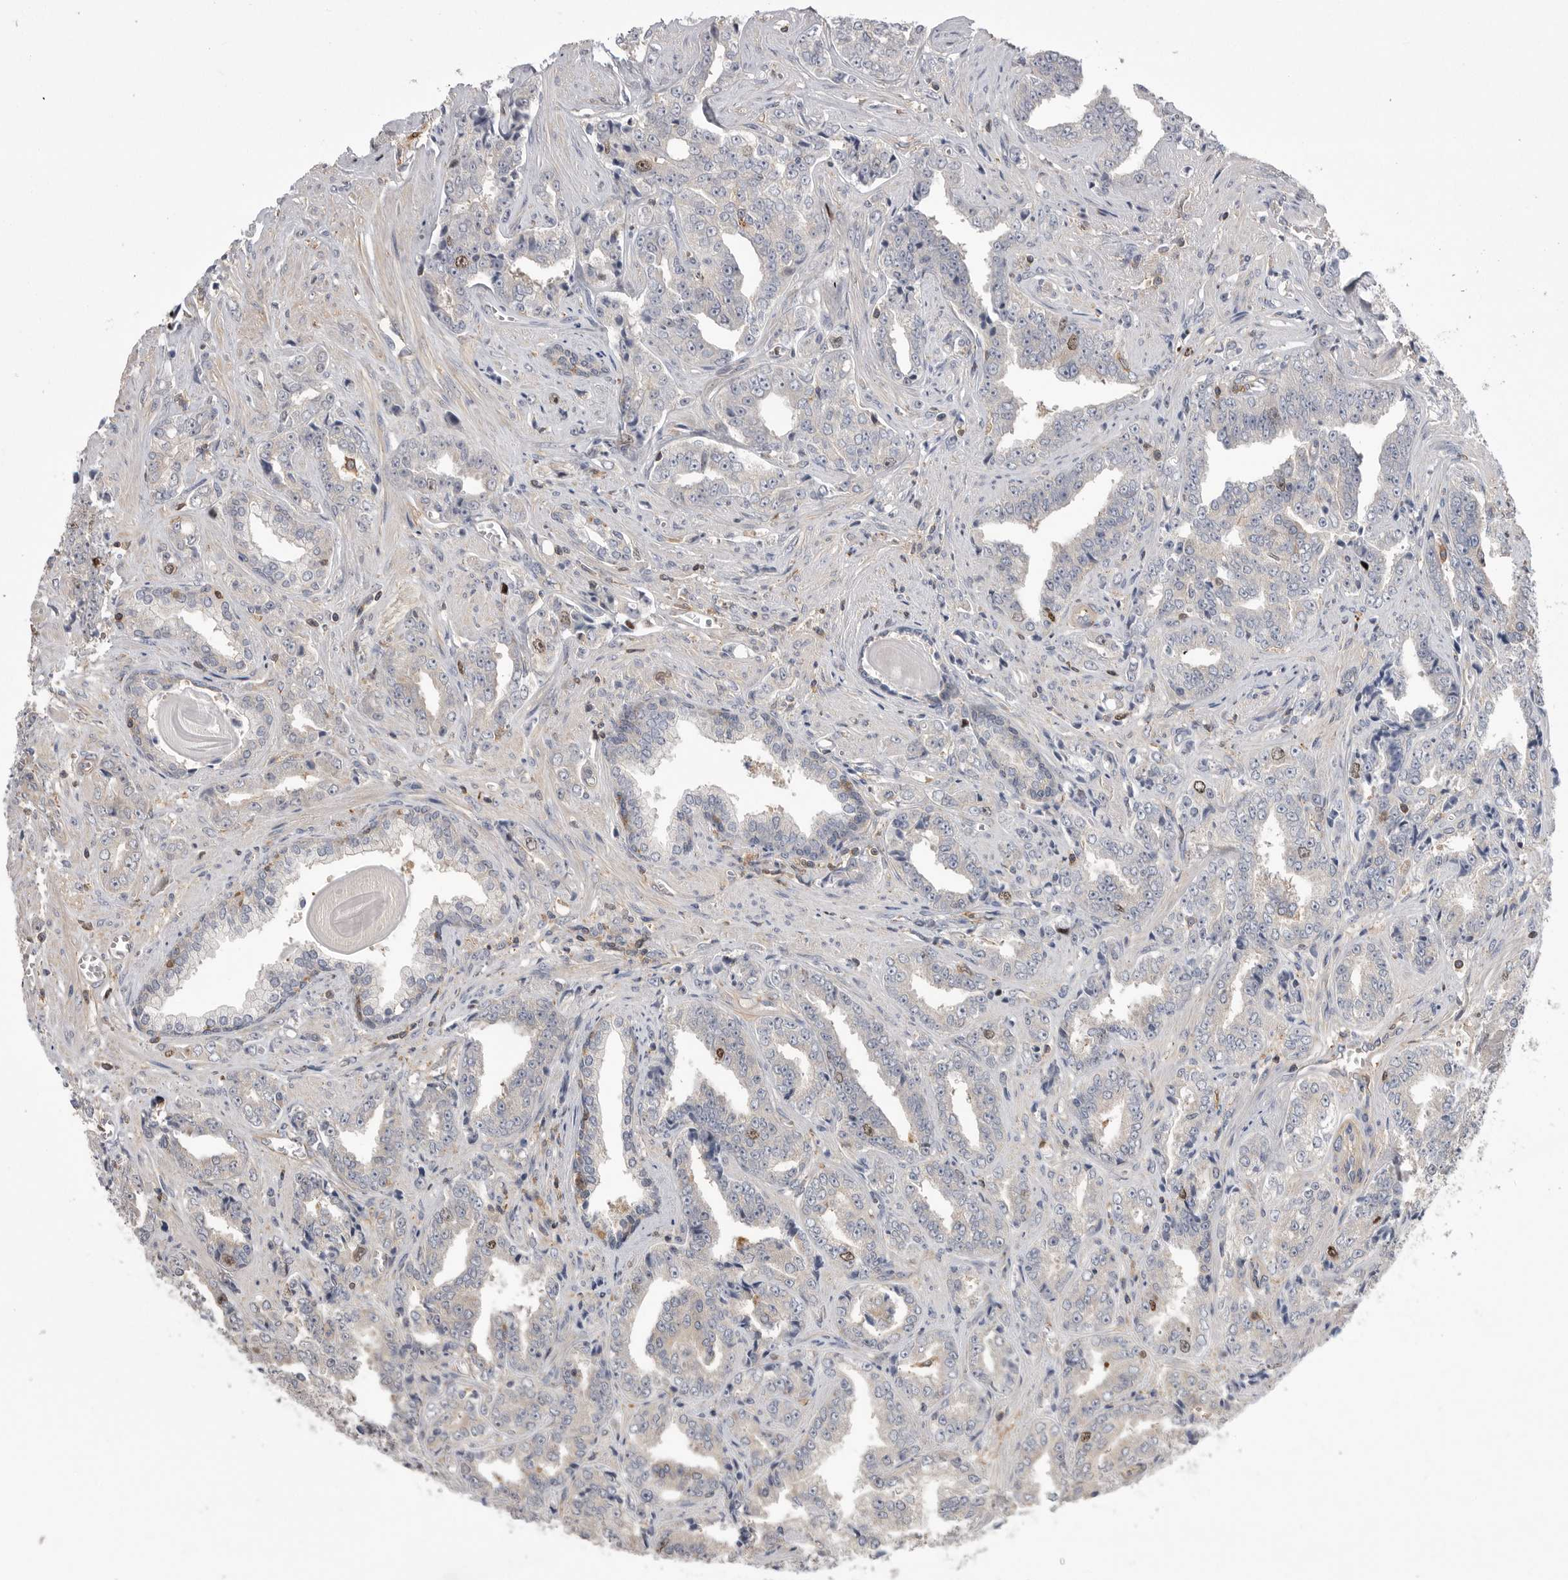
{"staining": {"intensity": "moderate", "quantity": "<25%", "location": "nuclear"}, "tissue": "prostate cancer", "cell_type": "Tumor cells", "image_type": "cancer", "snomed": [{"axis": "morphology", "description": "Adenocarcinoma, High grade"}, {"axis": "topography", "description": "Prostate"}], "caption": "Brown immunohistochemical staining in human prostate adenocarcinoma (high-grade) displays moderate nuclear expression in about <25% of tumor cells.", "gene": "TOP2A", "patient": {"sex": "male", "age": 71}}